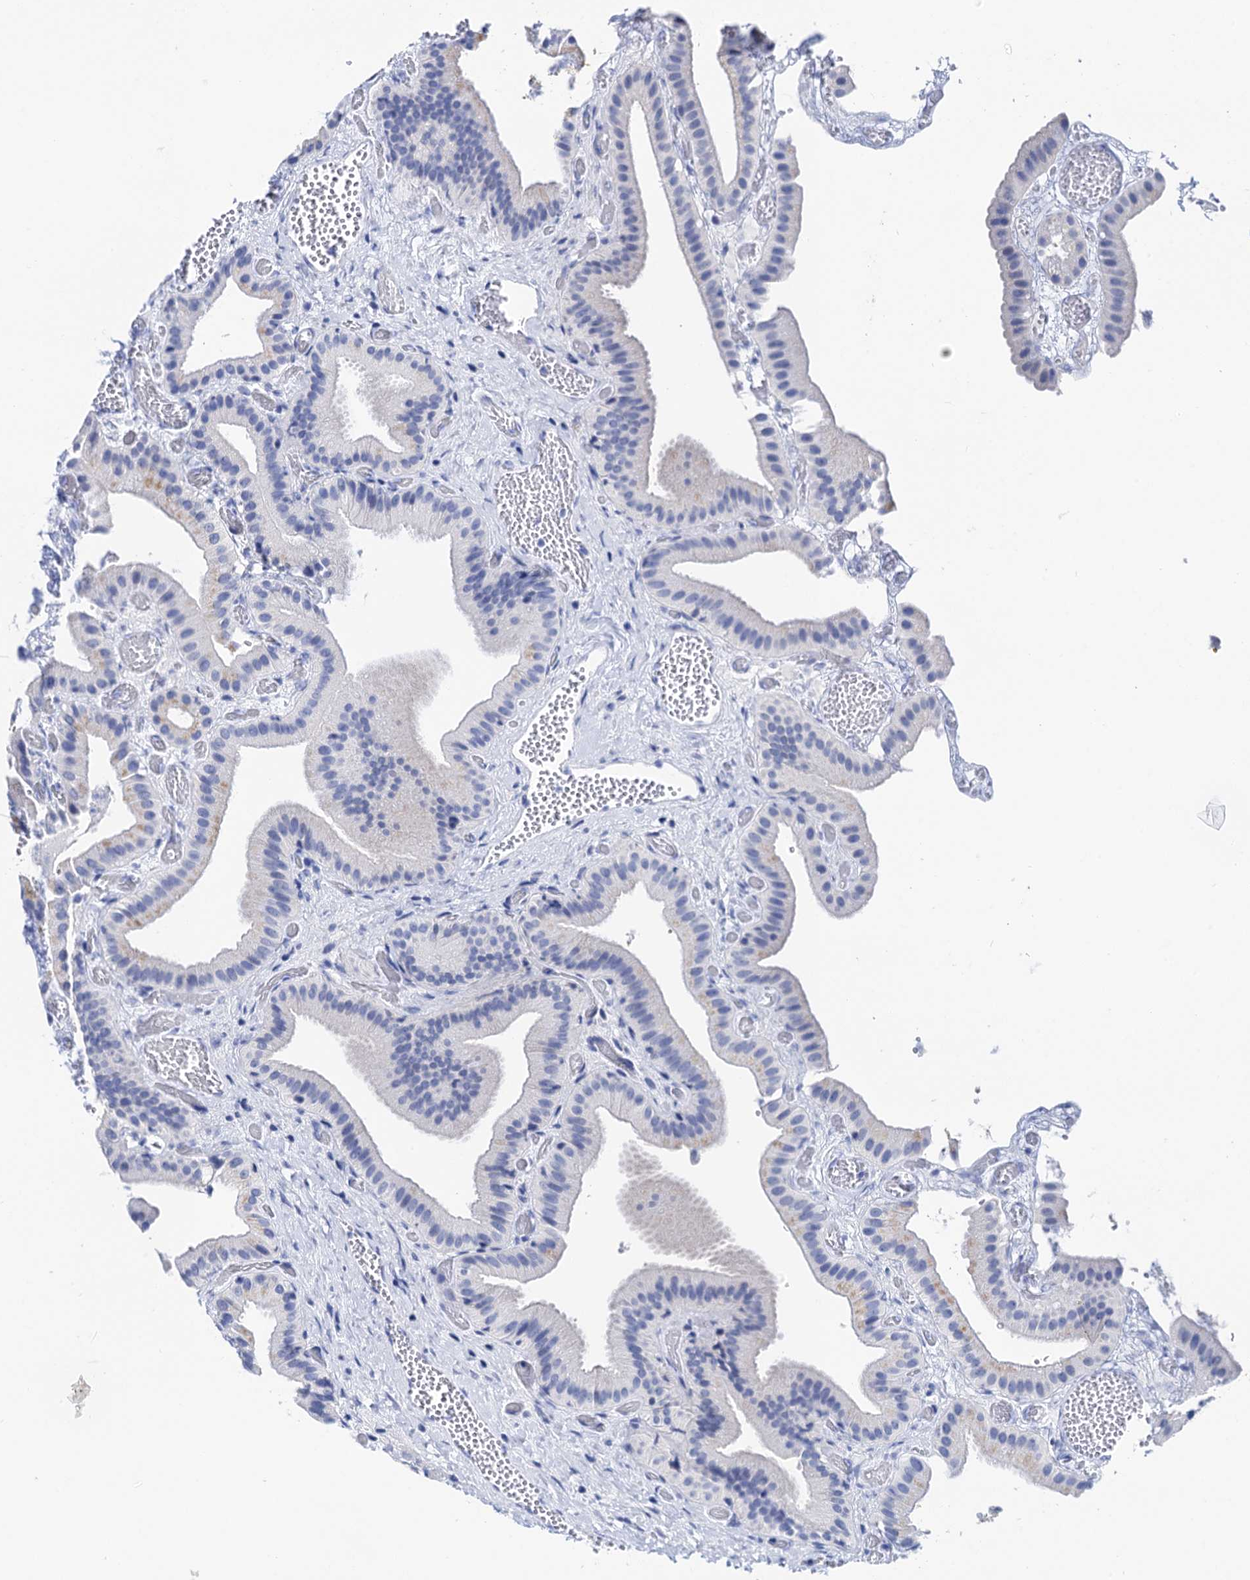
{"staining": {"intensity": "negative", "quantity": "none", "location": "none"}, "tissue": "gallbladder", "cell_type": "Glandular cells", "image_type": "normal", "snomed": [{"axis": "morphology", "description": "Normal tissue, NOS"}, {"axis": "topography", "description": "Gallbladder"}], "caption": "IHC micrograph of benign gallbladder: gallbladder stained with DAB shows no significant protein positivity in glandular cells.", "gene": "LYPD3", "patient": {"sex": "female", "age": 64}}